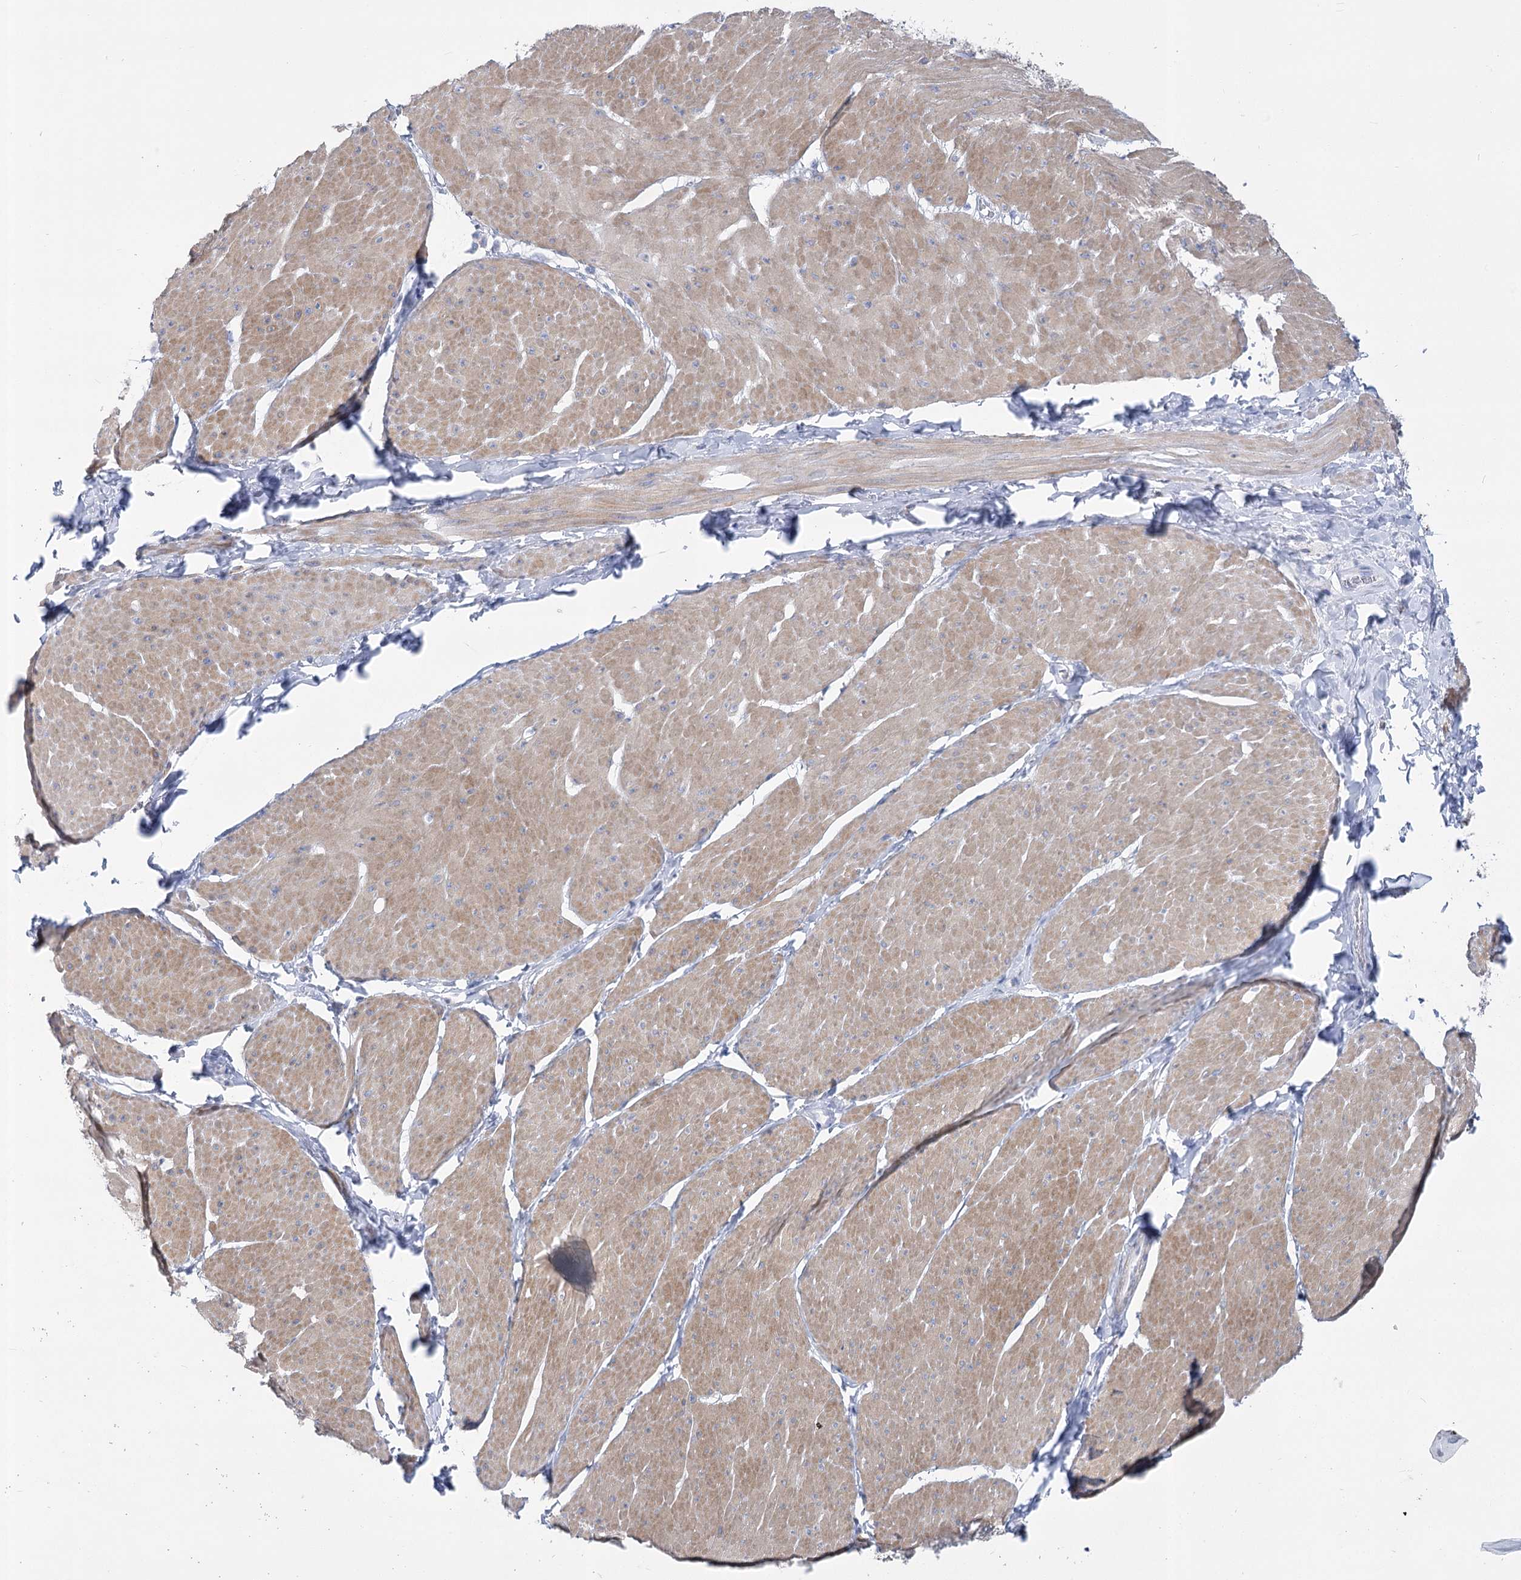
{"staining": {"intensity": "weak", "quantity": "25%-75%", "location": "cytoplasmic/membranous"}, "tissue": "smooth muscle", "cell_type": "Smooth muscle cells", "image_type": "normal", "snomed": [{"axis": "morphology", "description": "Urothelial carcinoma, High grade"}, {"axis": "topography", "description": "Urinary bladder"}], "caption": "Weak cytoplasmic/membranous positivity for a protein is seen in approximately 25%-75% of smooth muscle cells of benign smooth muscle using immunohistochemistry (IHC).", "gene": "PCDHA1", "patient": {"sex": "male", "age": 46}}